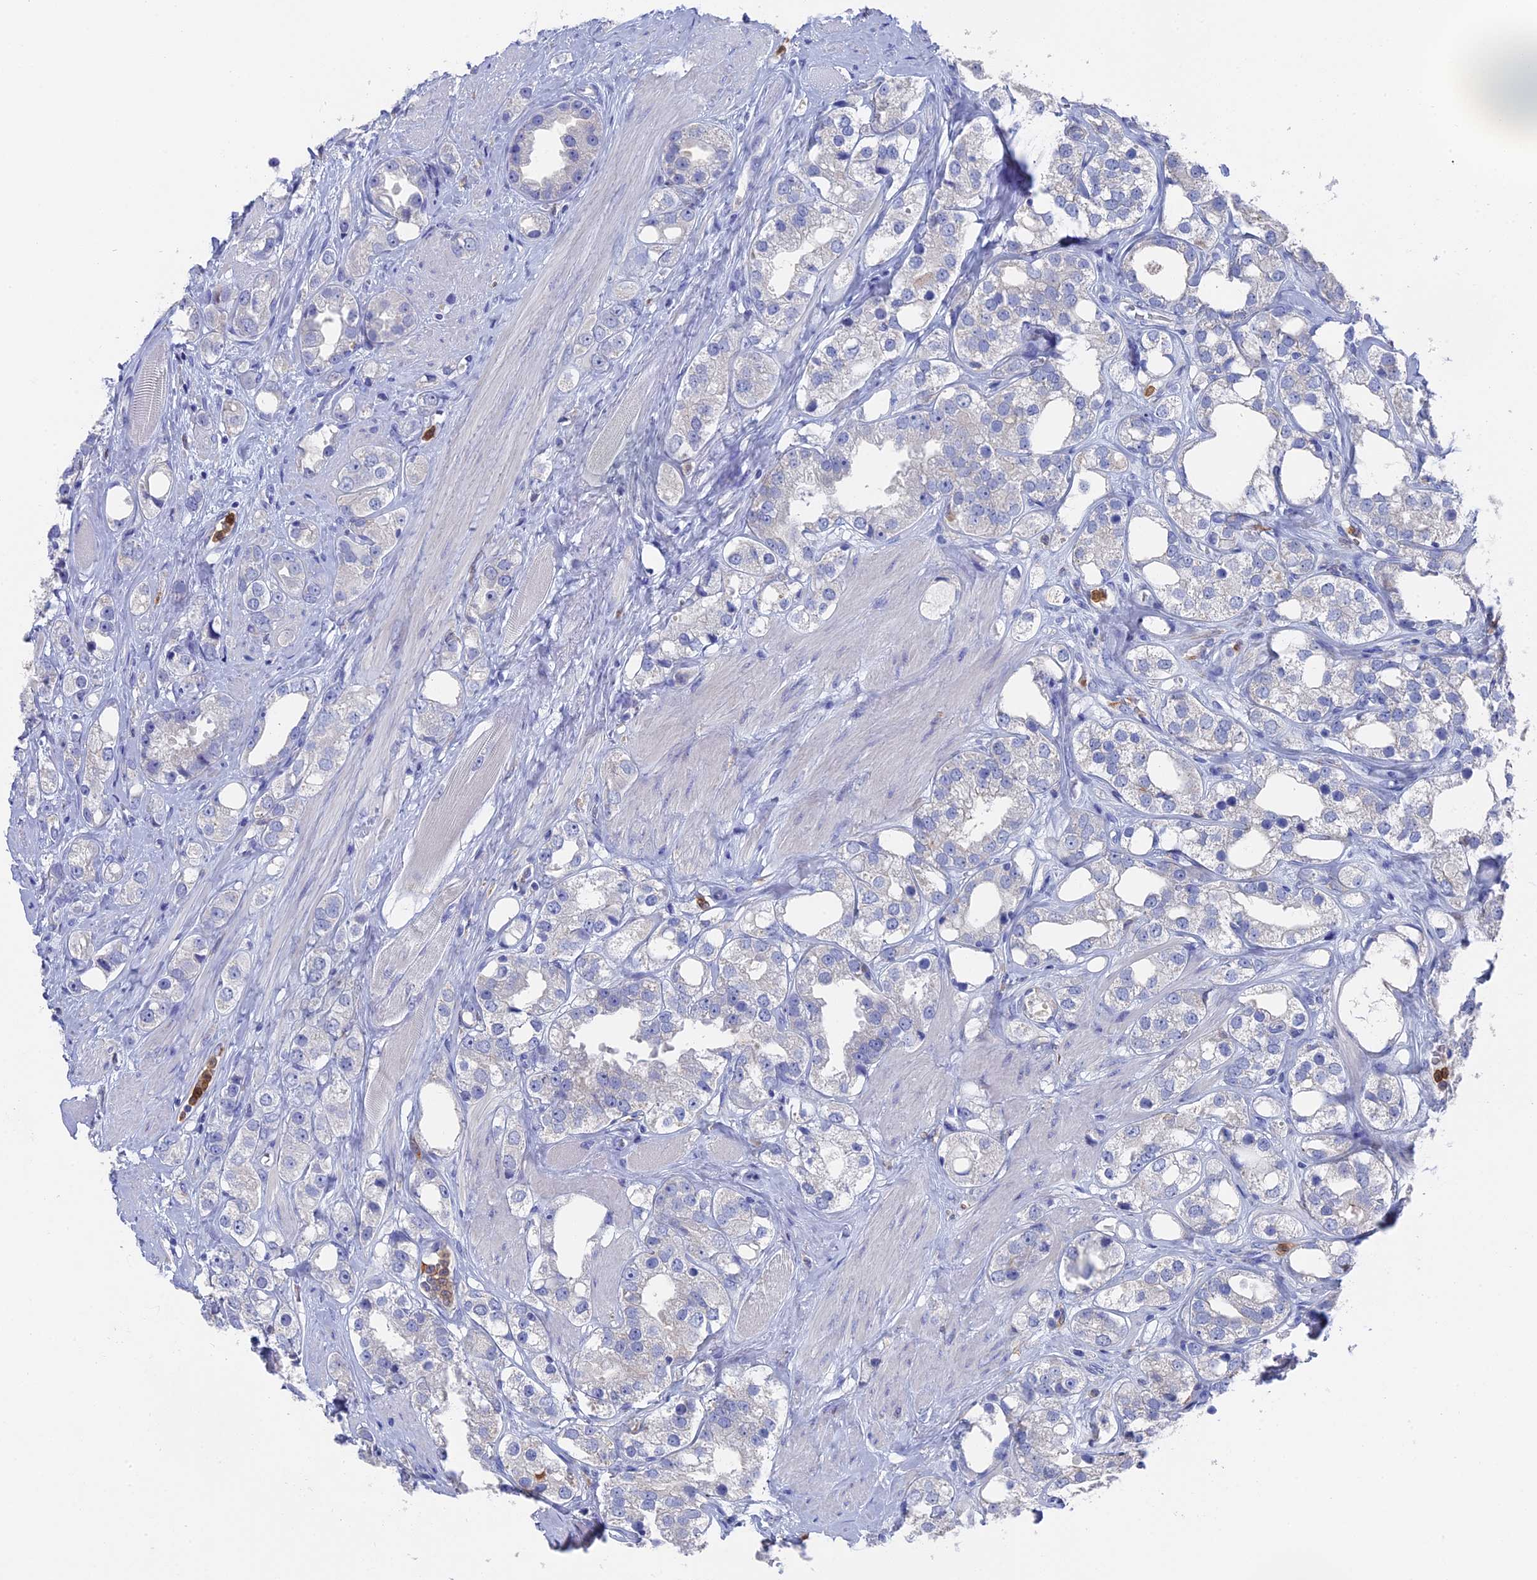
{"staining": {"intensity": "negative", "quantity": "none", "location": "none"}, "tissue": "prostate cancer", "cell_type": "Tumor cells", "image_type": "cancer", "snomed": [{"axis": "morphology", "description": "Adenocarcinoma, NOS"}, {"axis": "topography", "description": "Prostate"}], "caption": "DAB (3,3'-diaminobenzidine) immunohistochemical staining of prostate adenocarcinoma reveals no significant positivity in tumor cells. Brightfield microscopy of immunohistochemistry (IHC) stained with DAB (3,3'-diaminobenzidine) (brown) and hematoxylin (blue), captured at high magnification.", "gene": "NCF4", "patient": {"sex": "male", "age": 79}}